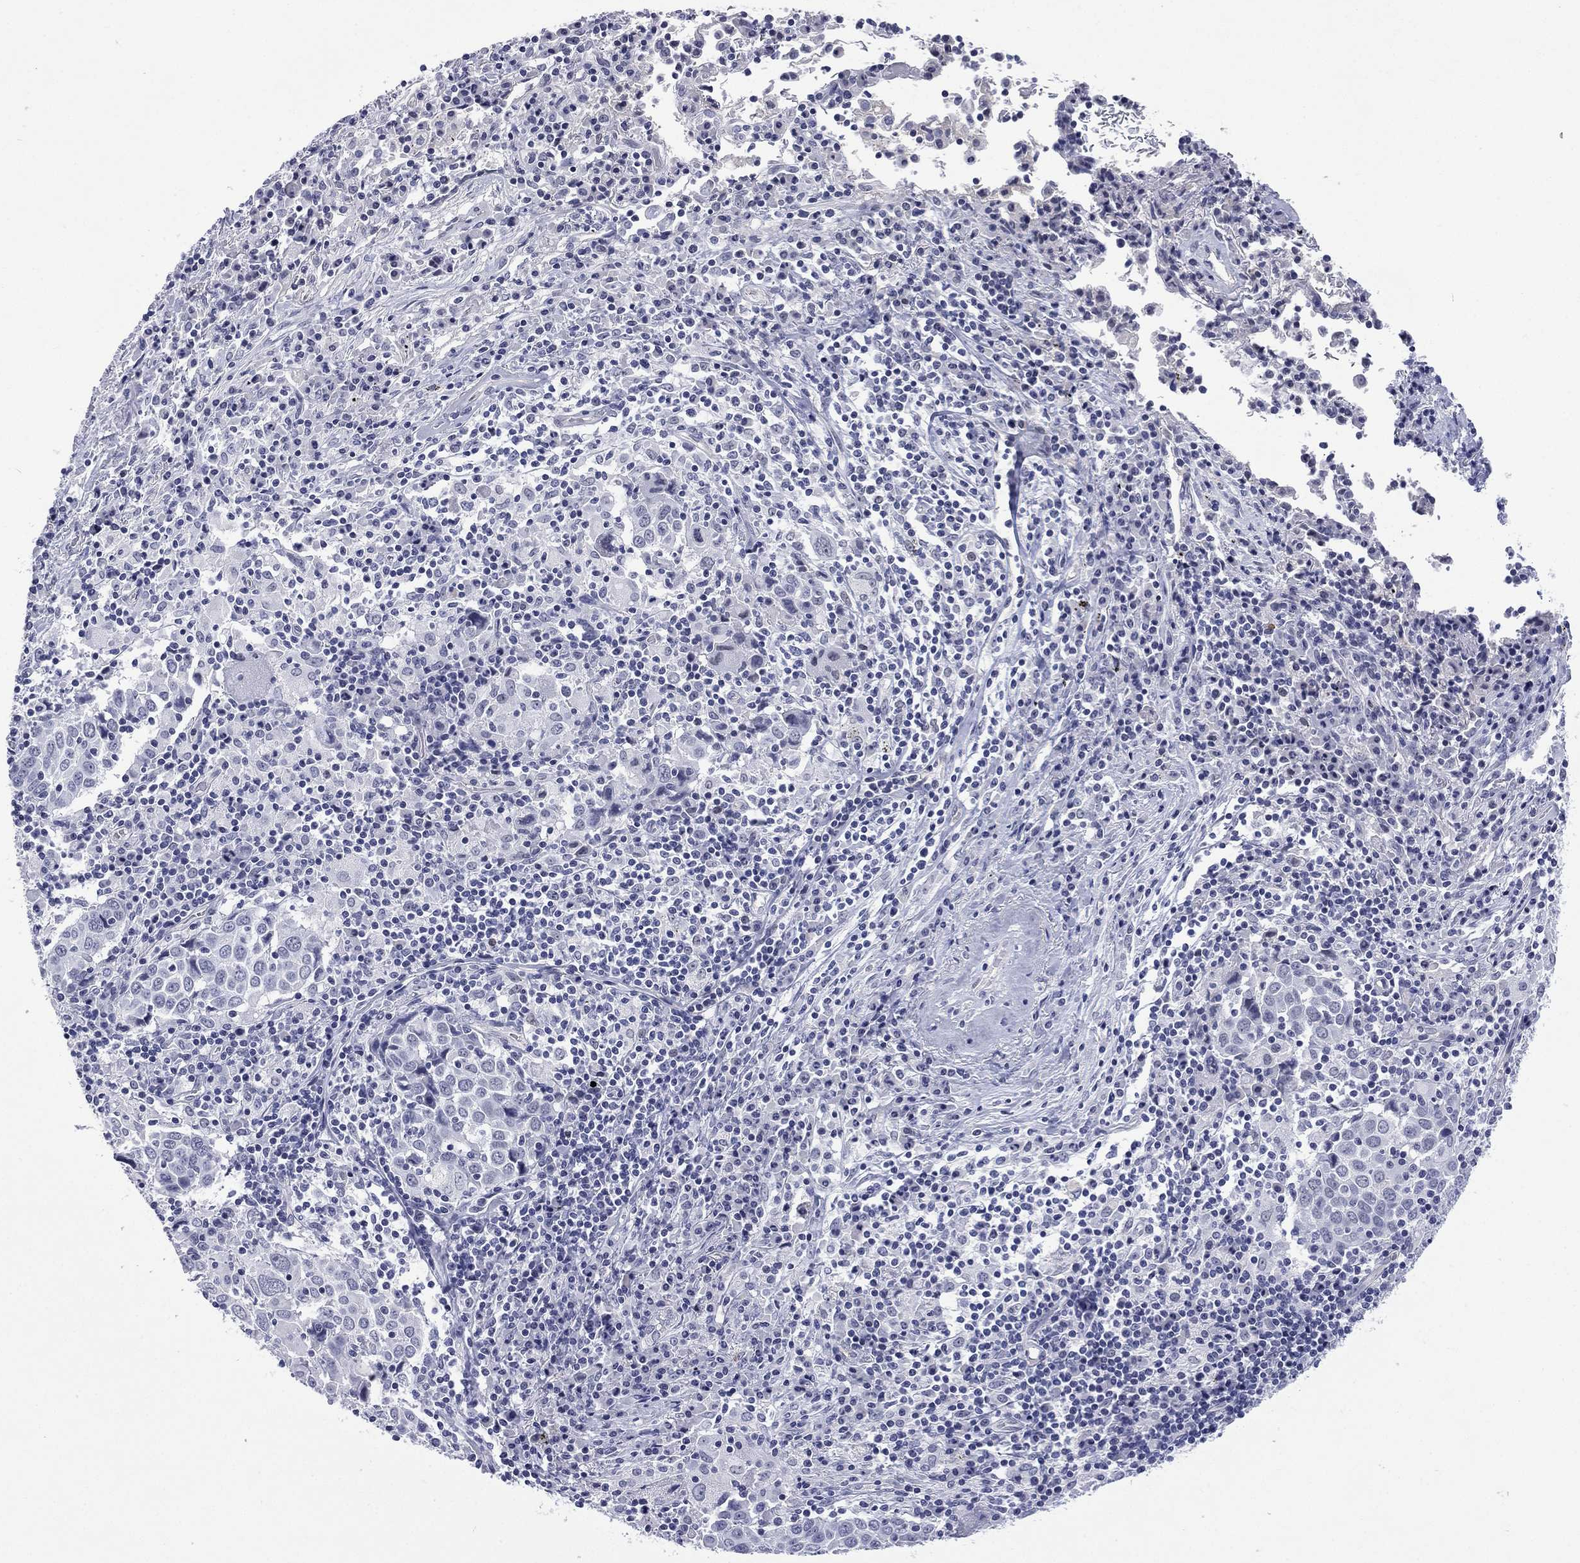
{"staining": {"intensity": "negative", "quantity": "none", "location": "none"}, "tissue": "lung cancer", "cell_type": "Tumor cells", "image_type": "cancer", "snomed": [{"axis": "morphology", "description": "Squamous cell carcinoma, NOS"}, {"axis": "topography", "description": "Lung"}], "caption": "Immunohistochemistry micrograph of human lung cancer (squamous cell carcinoma) stained for a protein (brown), which reveals no expression in tumor cells.", "gene": "SSX1", "patient": {"sex": "male", "age": 57}}